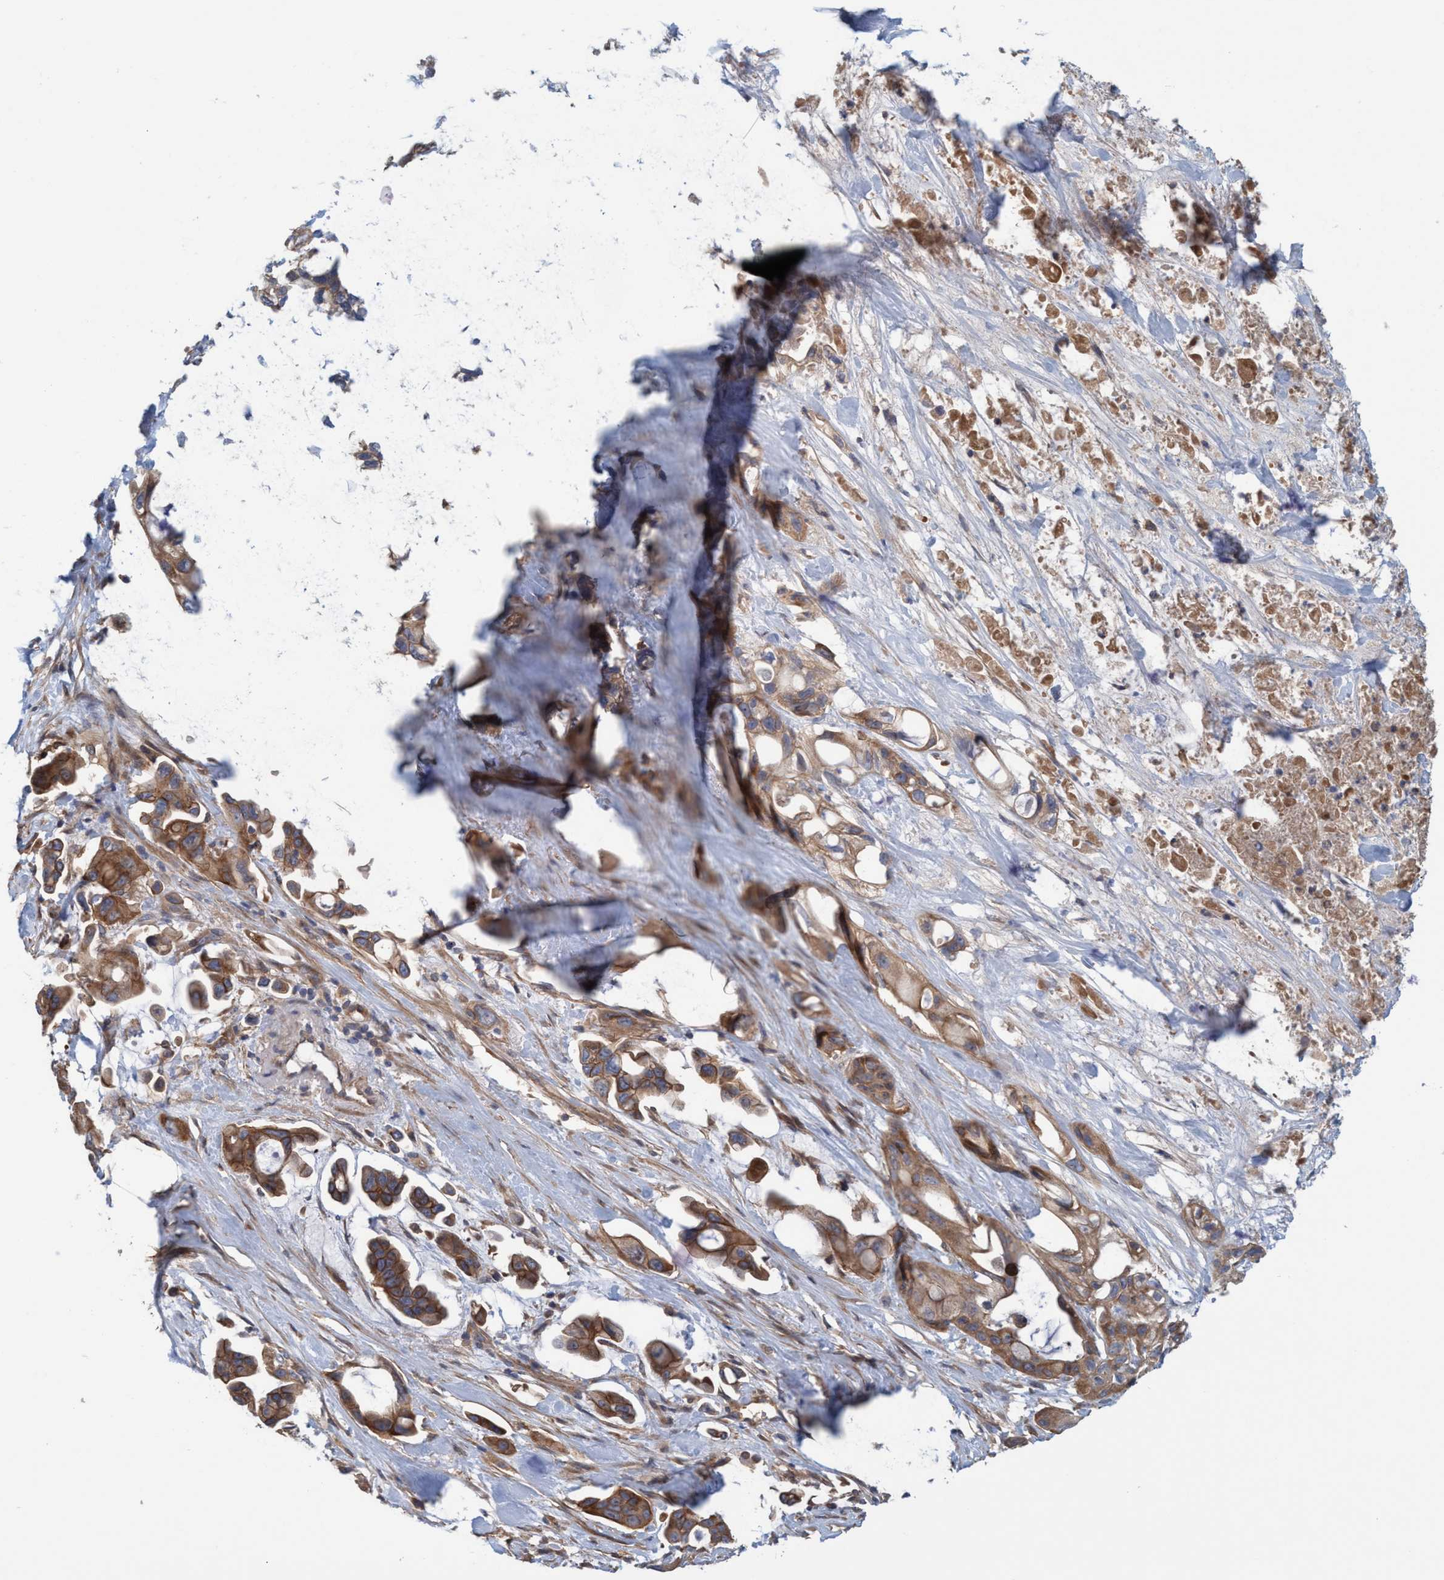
{"staining": {"intensity": "strong", "quantity": ">75%", "location": "cytoplasmic/membranous"}, "tissue": "pancreatic cancer", "cell_type": "Tumor cells", "image_type": "cancer", "snomed": [{"axis": "morphology", "description": "Adenocarcinoma, NOS"}, {"axis": "topography", "description": "Pancreas"}], "caption": "A micrograph of pancreatic adenocarcinoma stained for a protein exhibits strong cytoplasmic/membranous brown staining in tumor cells. (DAB IHC with brightfield microscopy, high magnification).", "gene": "SPECC1", "patient": {"sex": "male", "age": 53}}